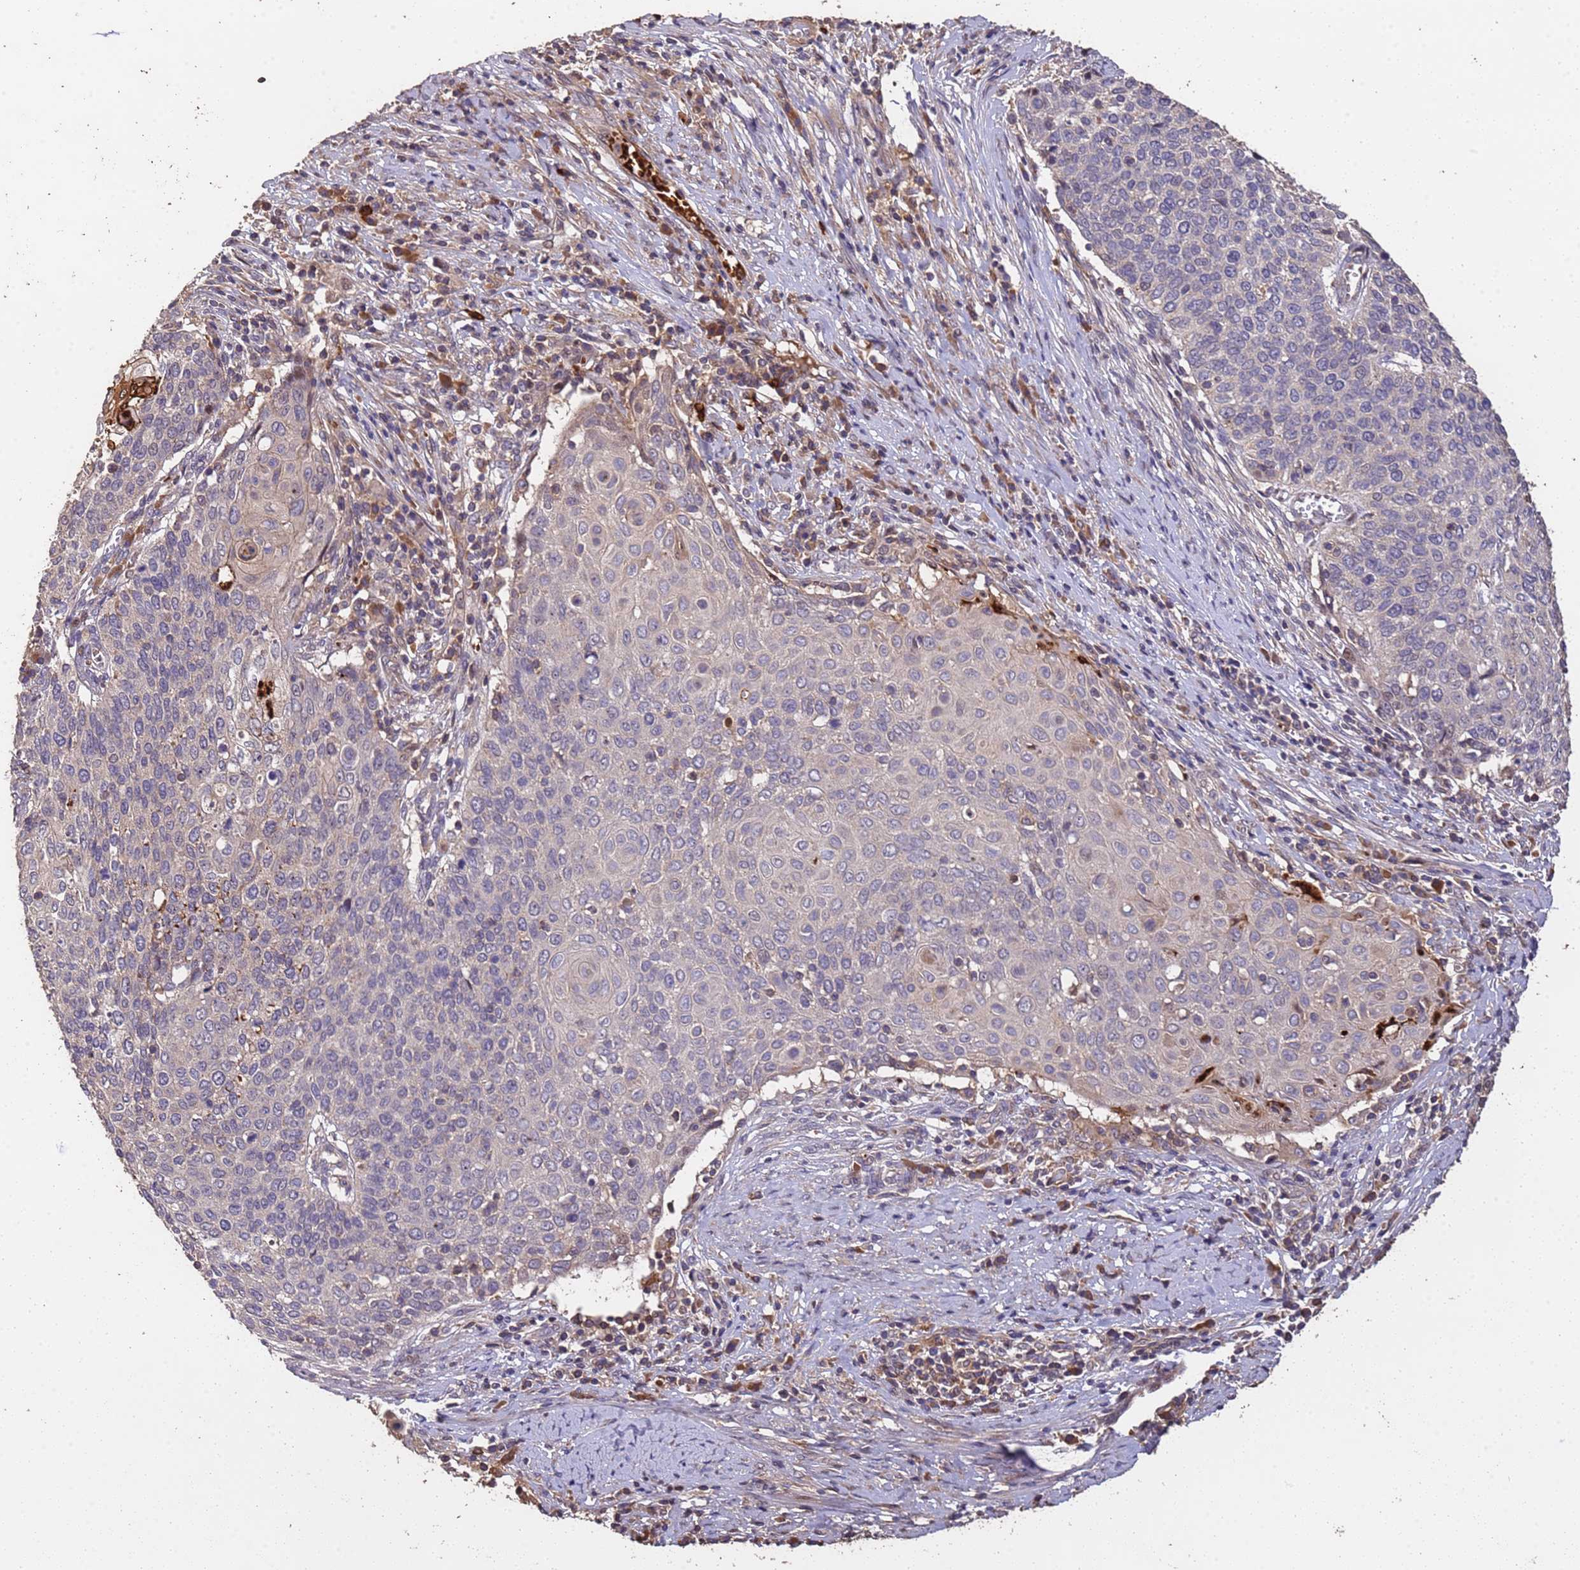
{"staining": {"intensity": "negative", "quantity": "none", "location": "none"}, "tissue": "cervical cancer", "cell_type": "Tumor cells", "image_type": "cancer", "snomed": [{"axis": "morphology", "description": "Squamous cell carcinoma, NOS"}, {"axis": "topography", "description": "Cervix"}], "caption": "Micrograph shows no significant protein expression in tumor cells of squamous cell carcinoma (cervical). (DAB immunohistochemistry (IHC), high magnification).", "gene": "CCDC184", "patient": {"sex": "female", "age": 39}}